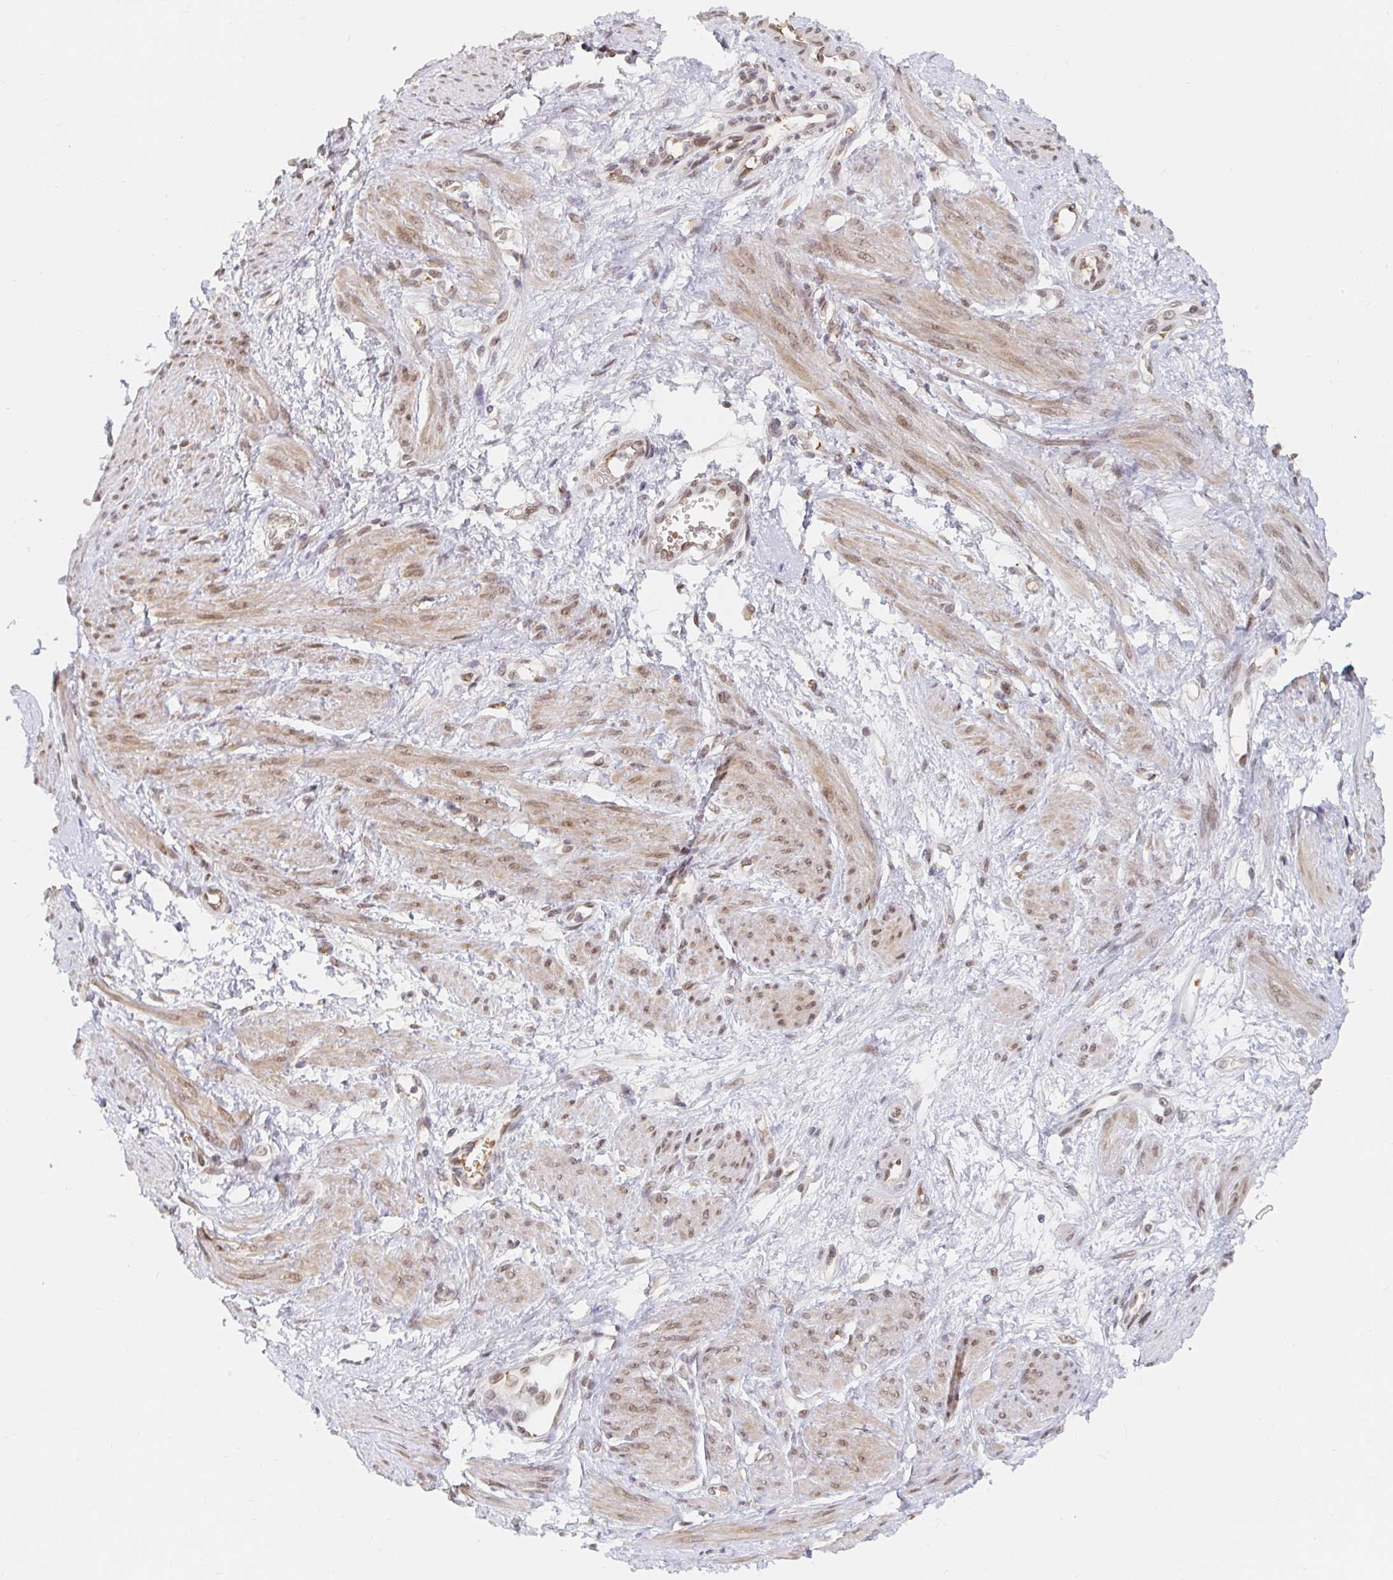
{"staining": {"intensity": "weak", "quantity": ">75%", "location": "cytoplasmic/membranous,nuclear"}, "tissue": "smooth muscle", "cell_type": "Smooth muscle cells", "image_type": "normal", "snomed": [{"axis": "morphology", "description": "Normal tissue, NOS"}, {"axis": "topography", "description": "Smooth muscle"}, {"axis": "topography", "description": "Uterus"}], "caption": "Protein expression analysis of benign smooth muscle displays weak cytoplasmic/membranous,nuclear positivity in about >75% of smooth muscle cells. (DAB IHC with brightfield microscopy, high magnification).", "gene": "CHD2", "patient": {"sex": "female", "age": 39}}